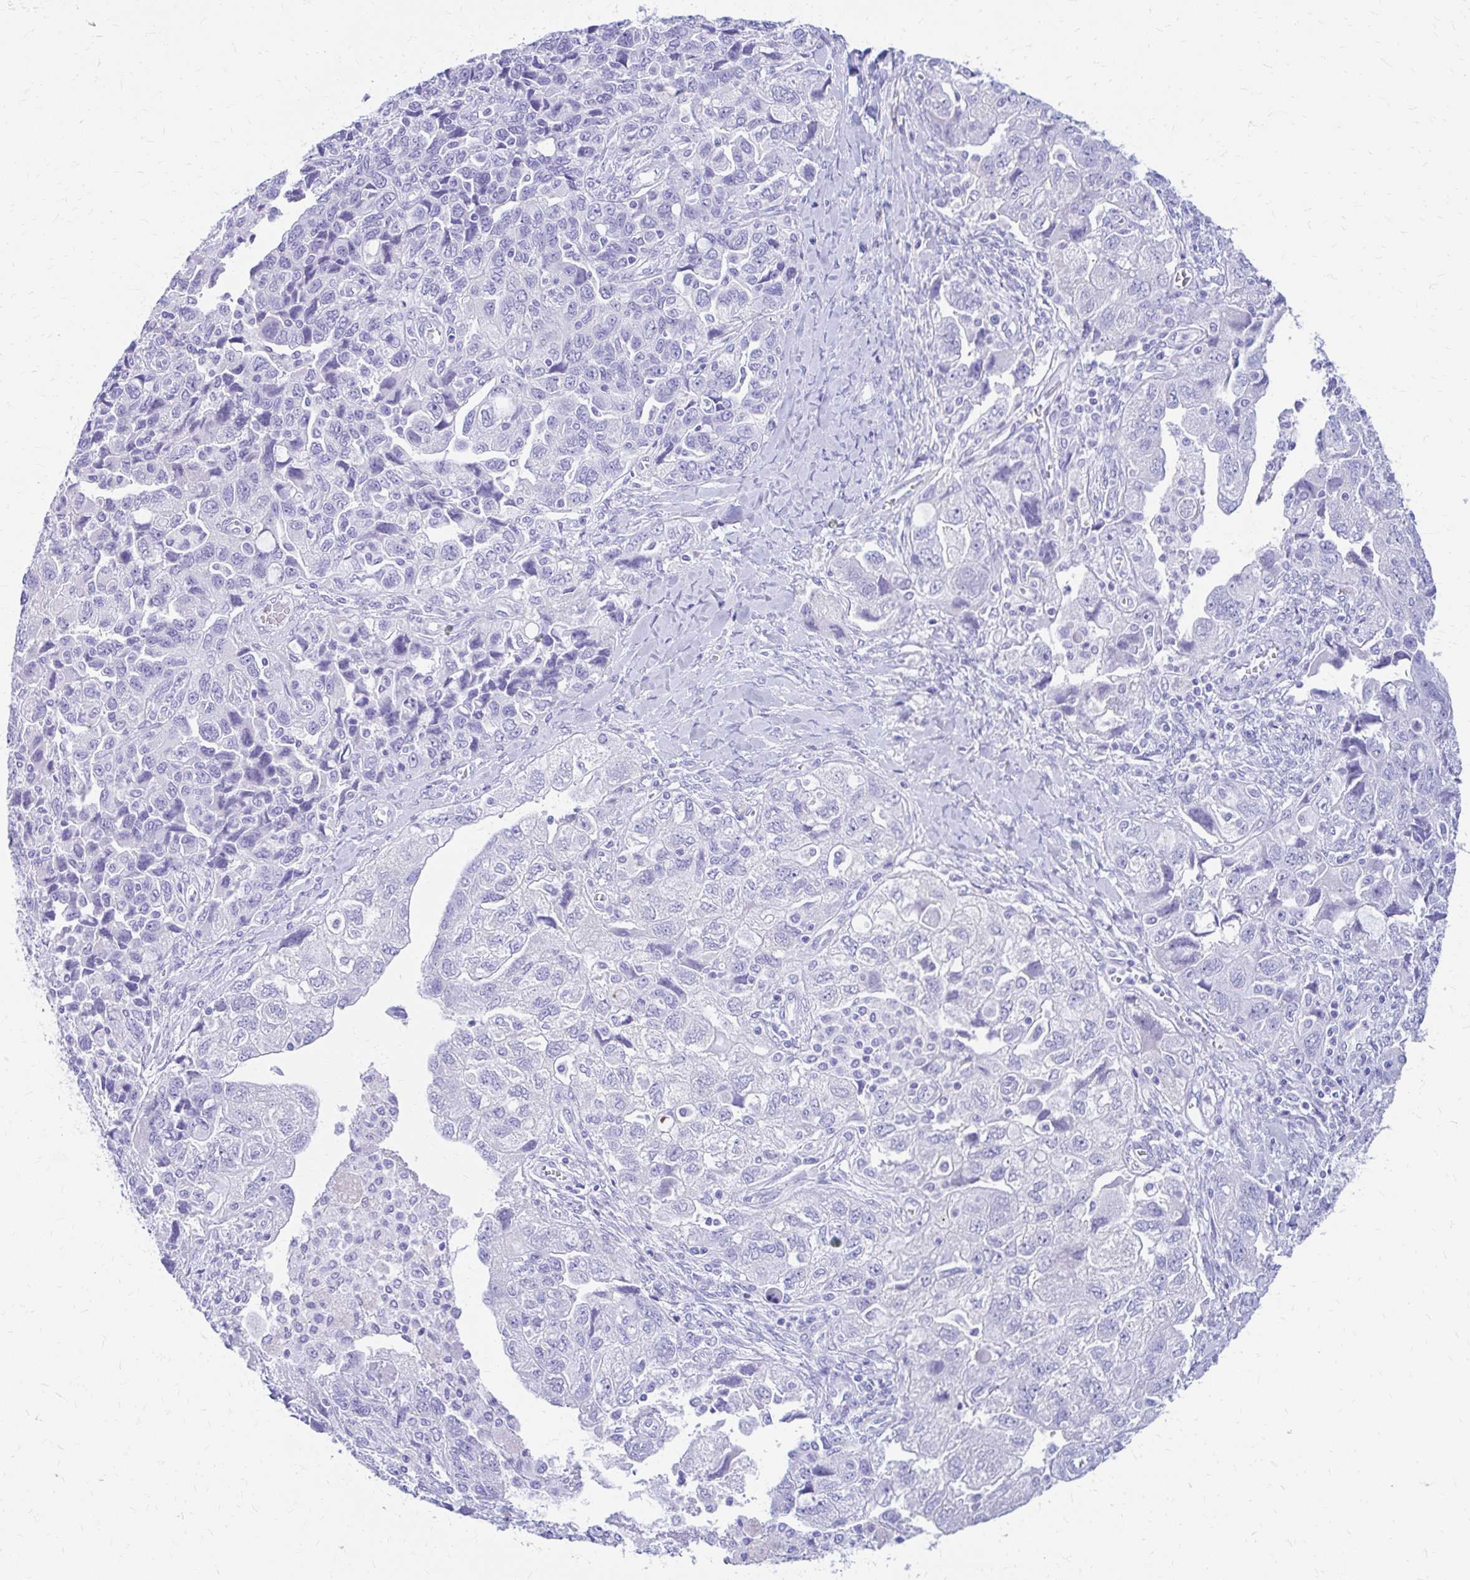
{"staining": {"intensity": "negative", "quantity": "none", "location": "none"}, "tissue": "ovarian cancer", "cell_type": "Tumor cells", "image_type": "cancer", "snomed": [{"axis": "morphology", "description": "Carcinoma, NOS"}, {"axis": "morphology", "description": "Cystadenocarcinoma, serous, NOS"}, {"axis": "topography", "description": "Ovary"}], "caption": "The micrograph demonstrates no significant positivity in tumor cells of ovarian cancer (carcinoma).", "gene": "NSG2", "patient": {"sex": "female", "age": 69}}